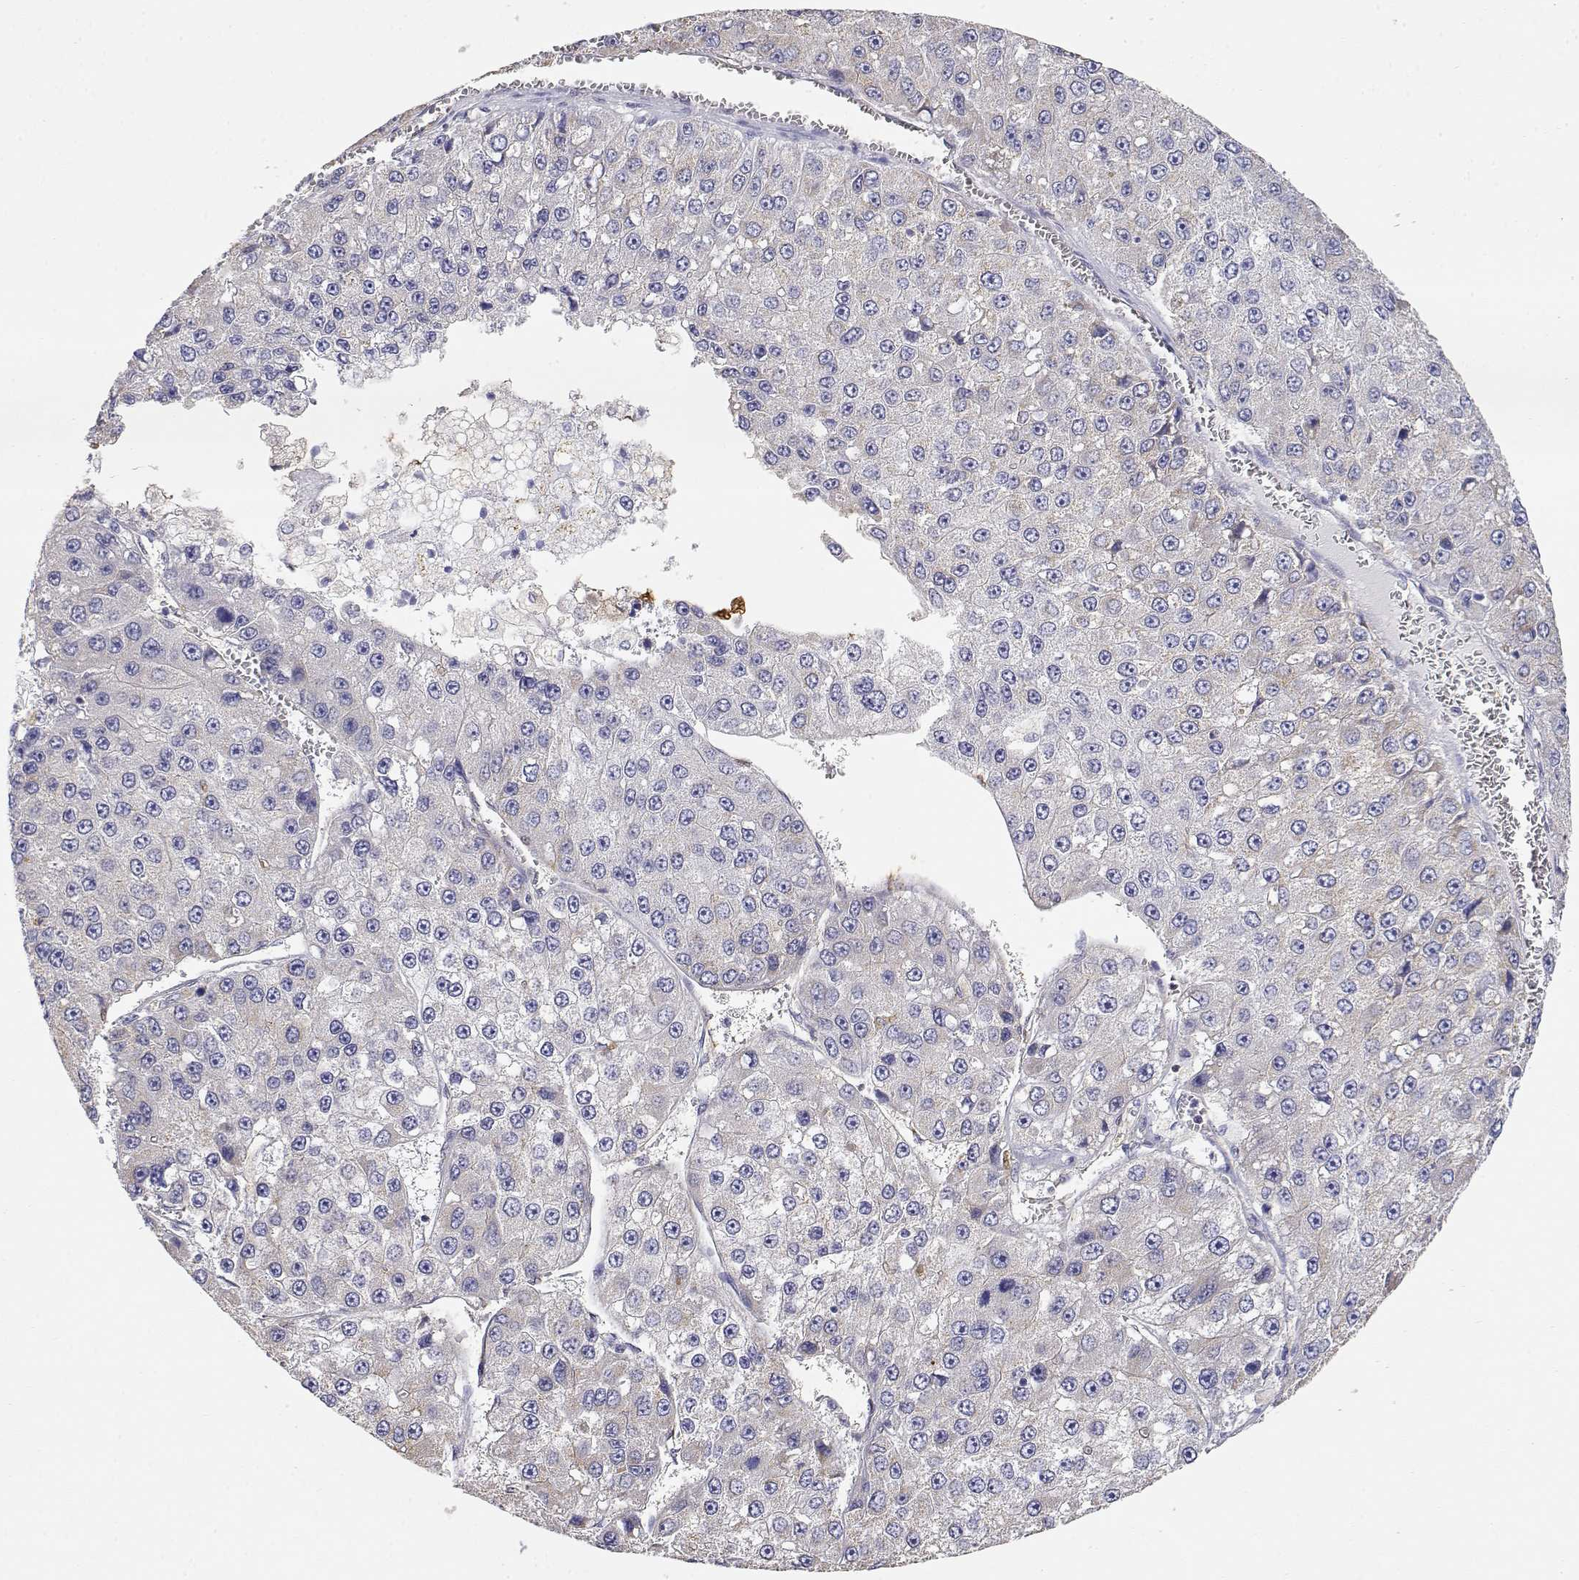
{"staining": {"intensity": "weak", "quantity": "<25%", "location": "cytoplasmic/membranous"}, "tissue": "liver cancer", "cell_type": "Tumor cells", "image_type": "cancer", "snomed": [{"axis": "morphology", "description": "Carcinoma, Hepatocellular, NOS"}, {"axis": "topography", "description": "Liver"}], "caption": "Immunohistochemistry image of liver cancer (hepatocellular carcinoma) stained for a protein (brown), which displays no positivity in tumor cells.", "gene": "ADA", "patient": {"sex": "female", "age": 73}}